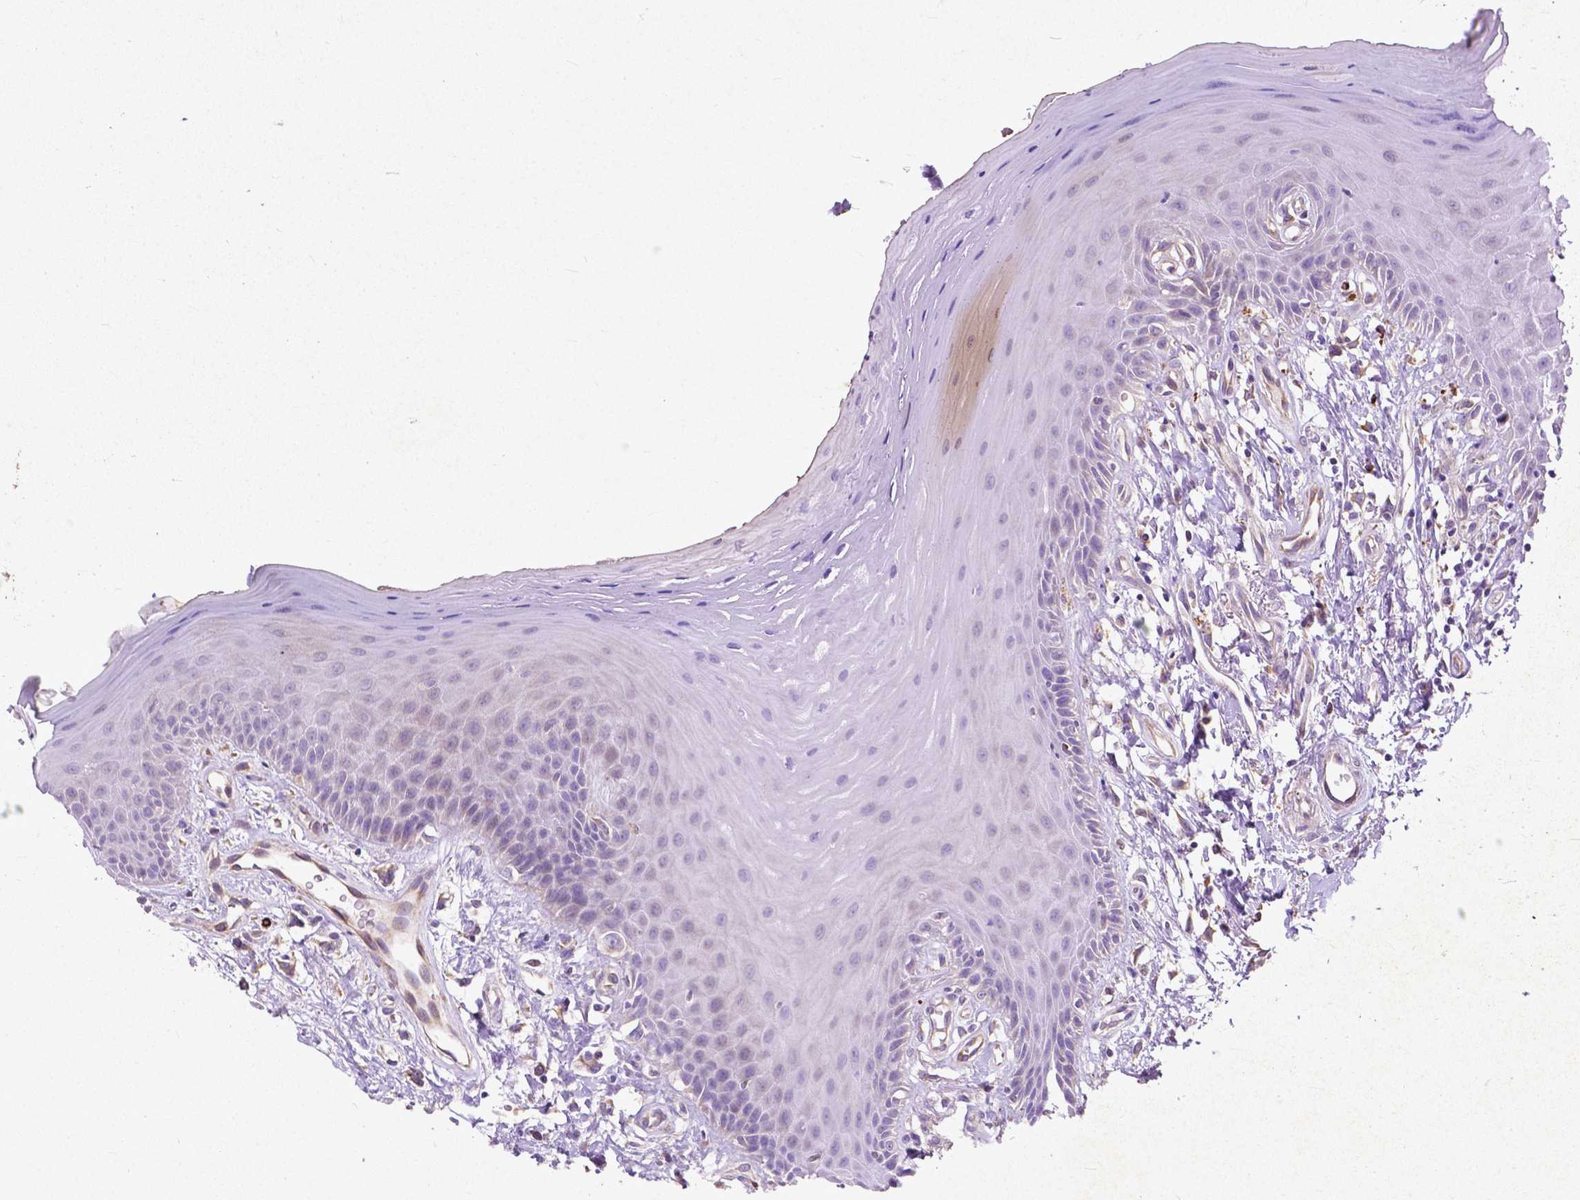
{"staining": {"intensity": "weak", "quantity": "<25%", "location": "cytoplasmic/membranous"}, "tissue": "oral mucosa", "cell_type": "Squamous epithelial cells", "image_type": "normal", "snomed": [{"axis": "morphology", "description": "Normal tissue, NOS"}, {"axis": "morphology", "description": "Normal morphology"}, {"axis": "topography", "description": "Oral tissue"}], "caption": "This micrograph is of unremarkable oral mucosa stained with immunohistochemistry (IHC) to label a protein in brown with the nuclei are counter-stained blue. There is no positivity in squamous epithelial cells. The staining is performed using DAB brown chromogen with nuclei counter-stained in using hematoxylin.", "gene": "THEGL", "patient": {"sex": "female", "age": 76}}